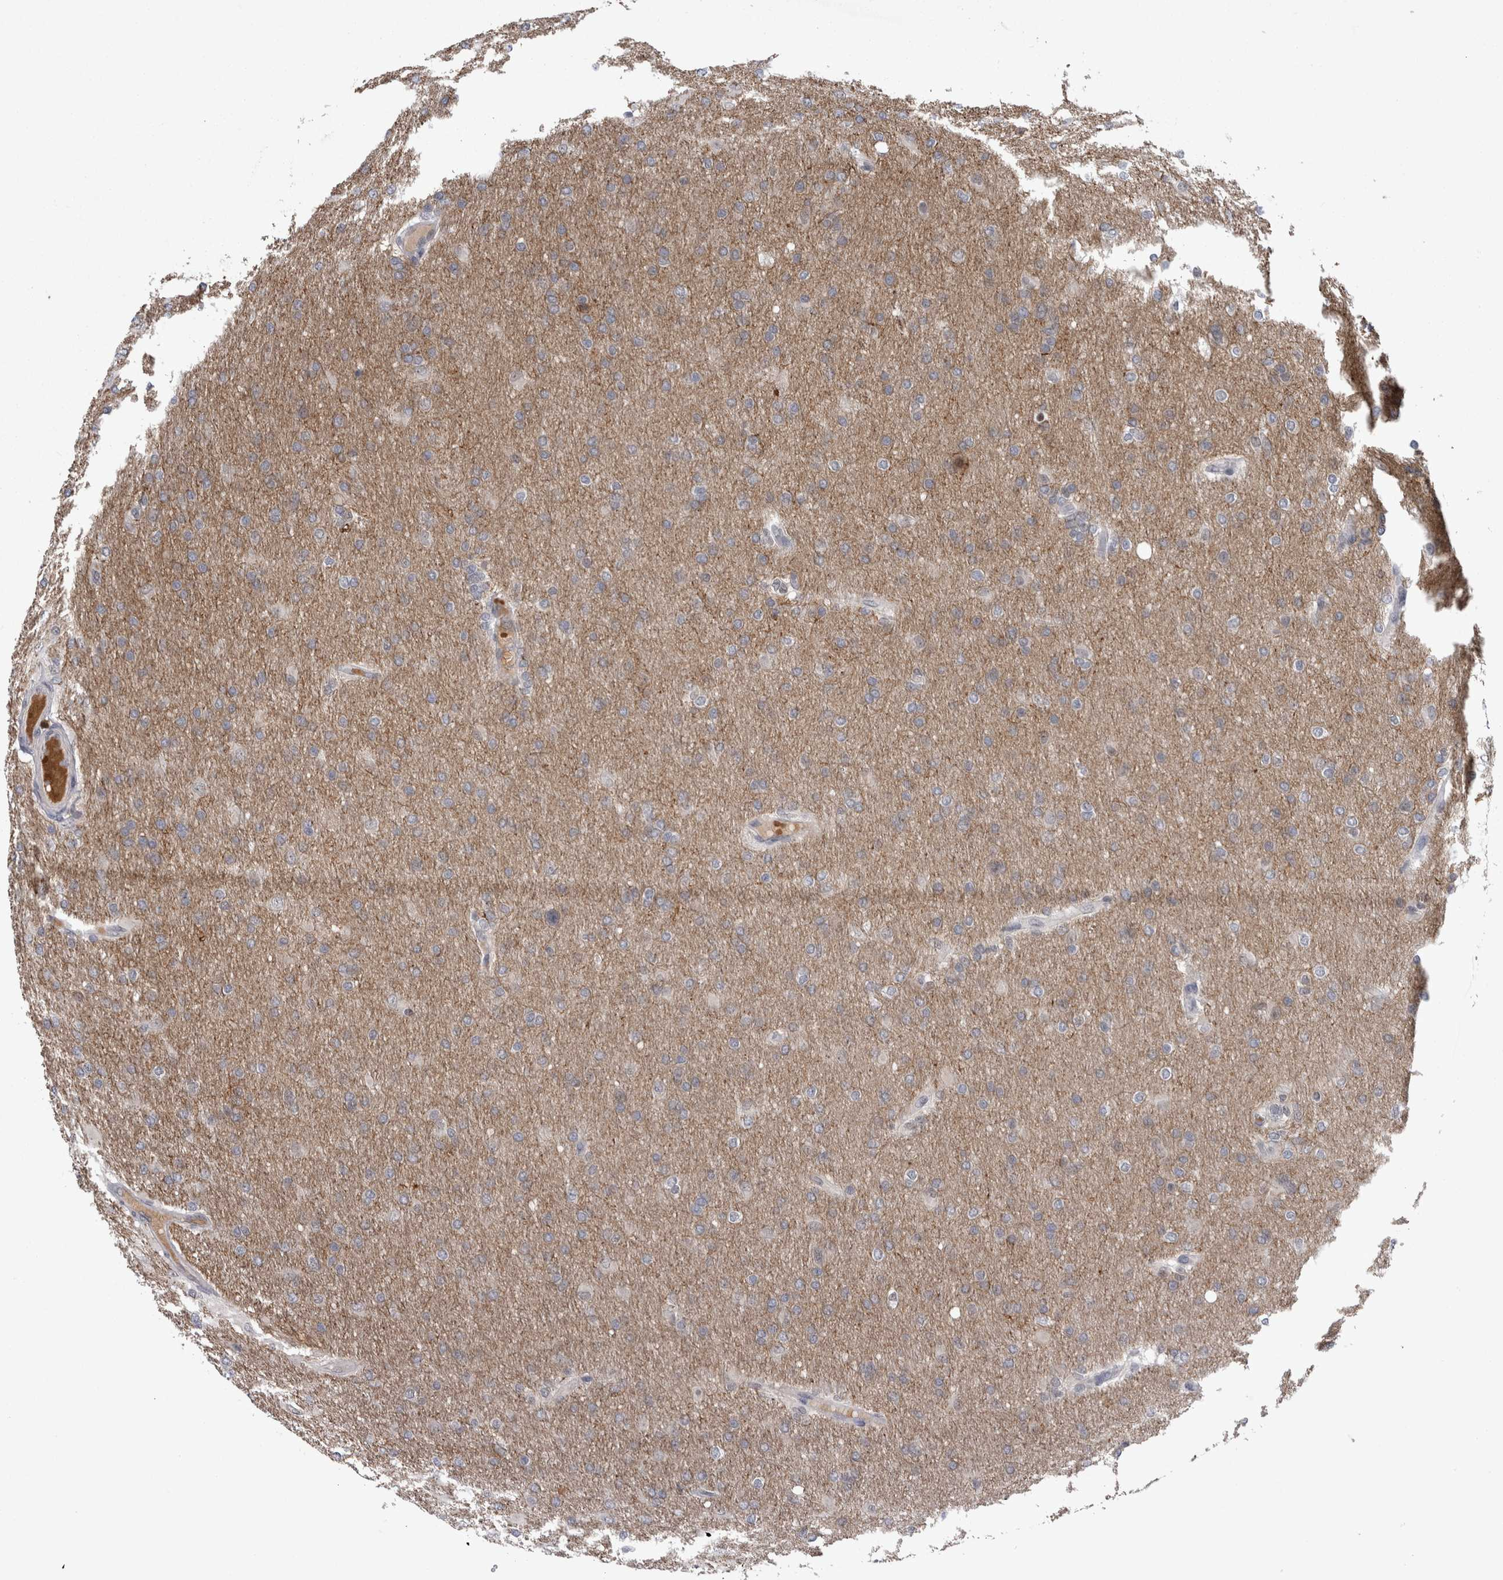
{"staining": {"intensity": "negative", "quantity": "none", "location": "none"}, "tissue": "glioma", "cell_type": "Tumor cells", "image_type": "cancer", "snomed": [{"axis": "morphology", "description": "Glioma, malignant, High grade"}, {"axis": "topography", "description": "Cerebral cortex"}], "caption": "Glioma stained for a protein using immunohistochemistry (IHC) demonstrates no staining tumor cells.", "gene": "PEBP4", "patient": {"sex": "female", "age": 36}}